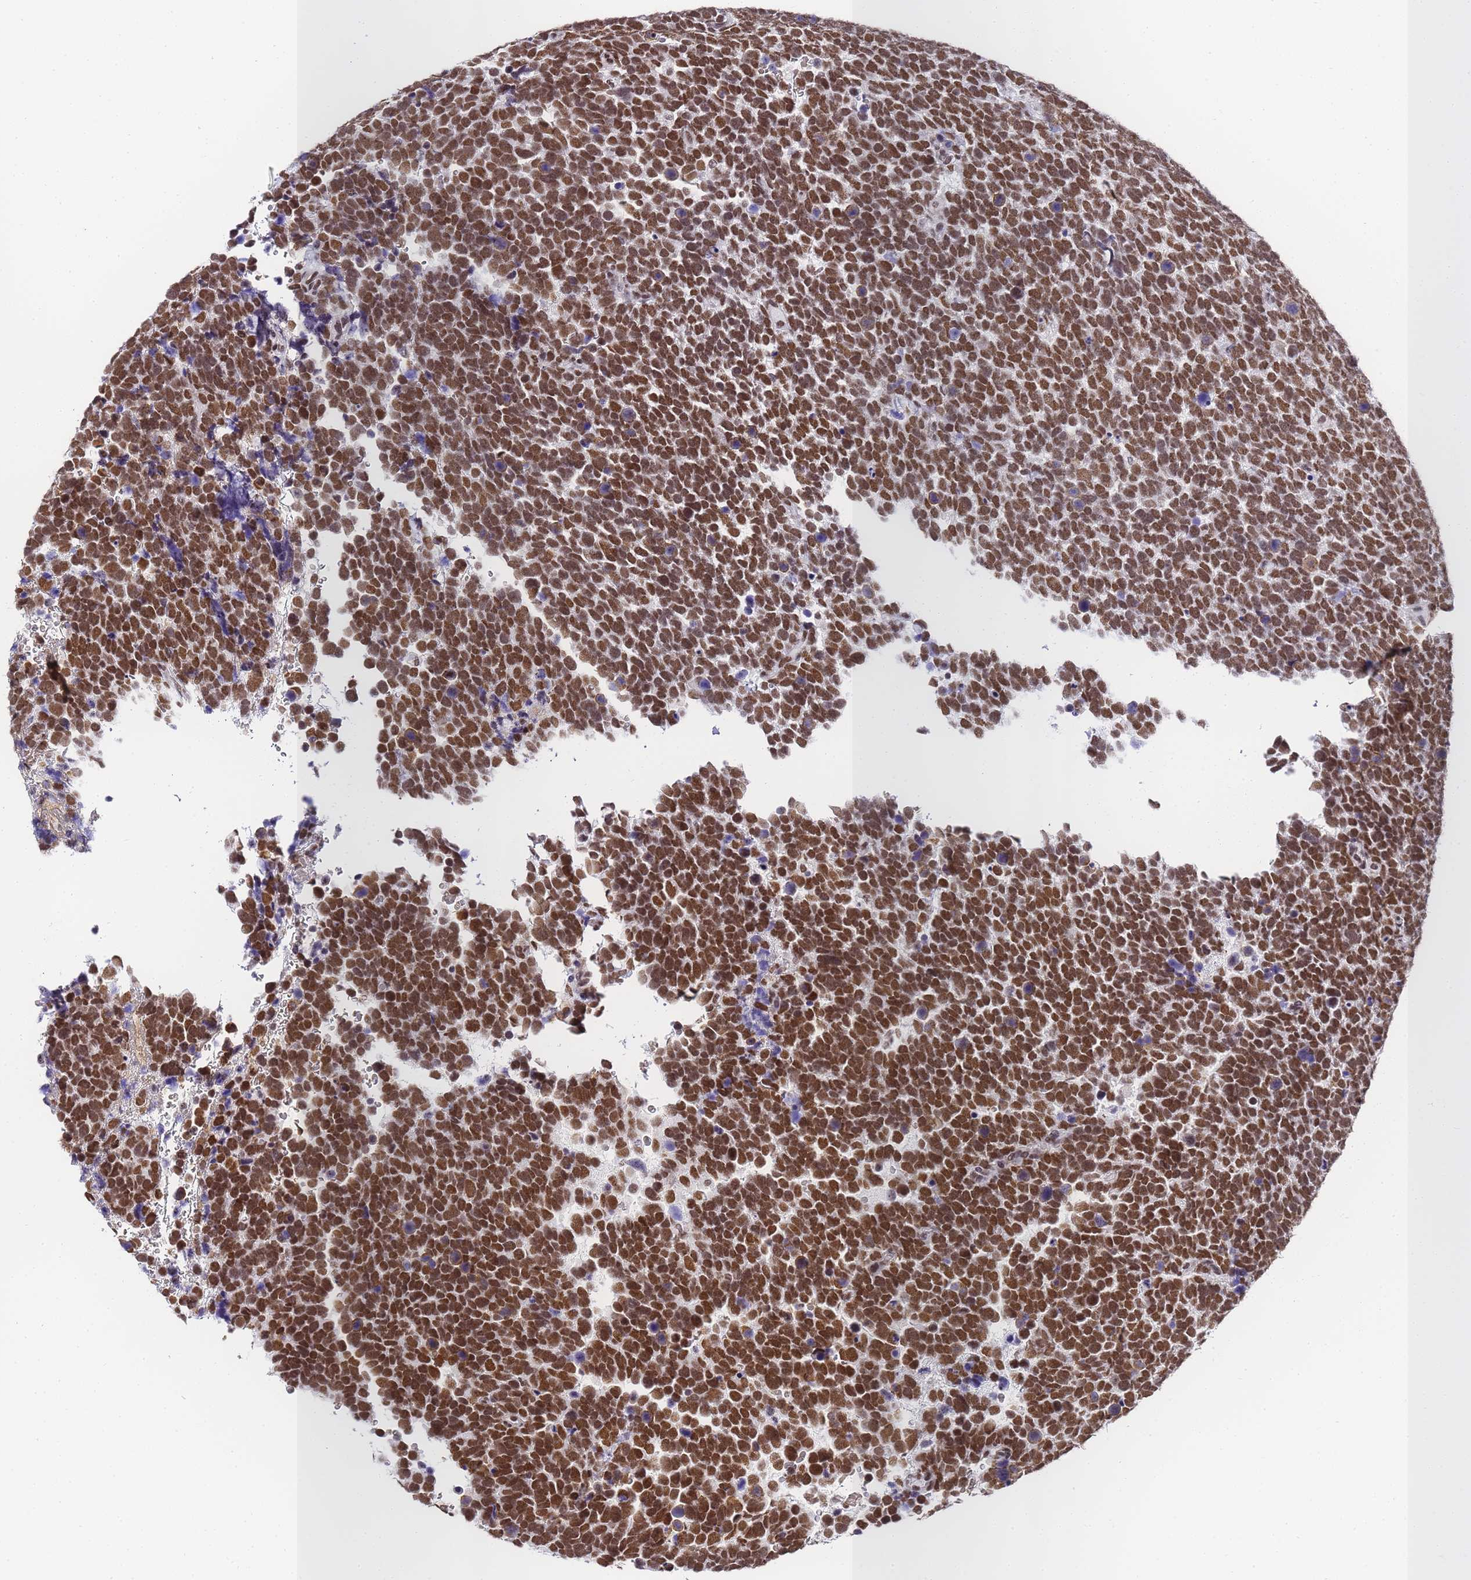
{"staining": {"intensity": "strong", "quantity": ">75%", "location": "nuclear"}, "tissue": "urothelial cancer", "cell_type": "Tumor cells", "image_type": "cancer", "snomed": [{"axis": "morphology", "description": "Urothelial carcinoma, High grade"}, {"axis": "topography", "description": "Urinary bladder"}], "caption": "High-grade urothelial carcinoma stained with a protein marker shows strong staining in tumor cells.", "gene": "POLR1A", "patient": {"sex": "female", "age": 82}}